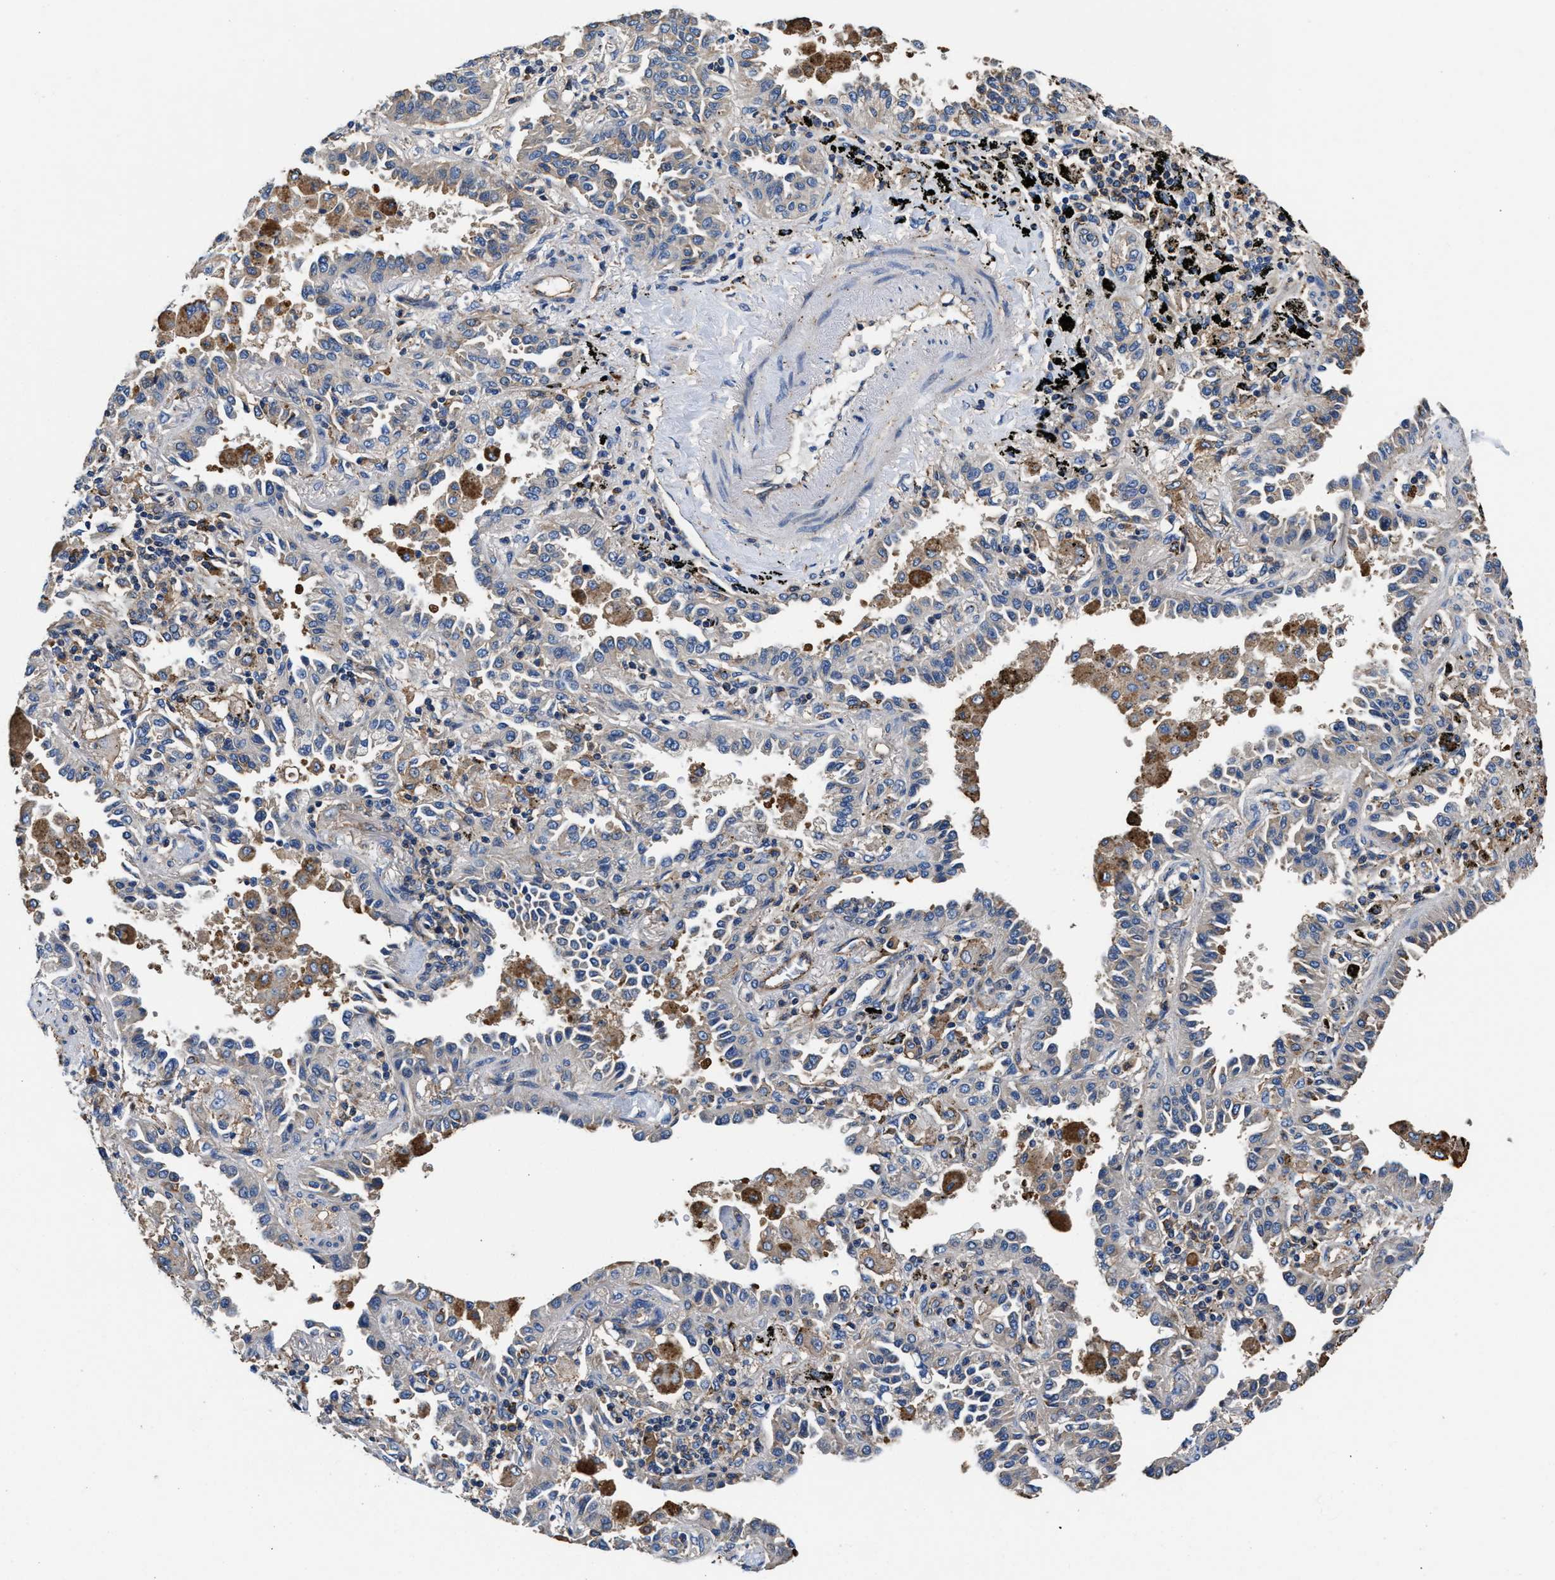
{"staining": {"intensity": "negative", "quantity": "none", "location": "none"}, "tissue": "lung cancer", "cell_type": "Tumor cells", "image_type": "cancer", "snomed": [{"axis": "morphology", "description": "Normal tissue, NOS"}, {"axis": "morphology", "description": "Adenocarcinoma, NOS"}, {"axis": "topography", "description": "Lung"}], "caption": "The immunohistochemistry (IHC) photomicrograph has no significant expression in tumor cells of adenocarcinoma (lung) tissue. (Immunohistochemistry, brightfield microscopy, high magnification).", "gene": "PPP1R9B", "patient": {"sex": "male", "age": 59}}